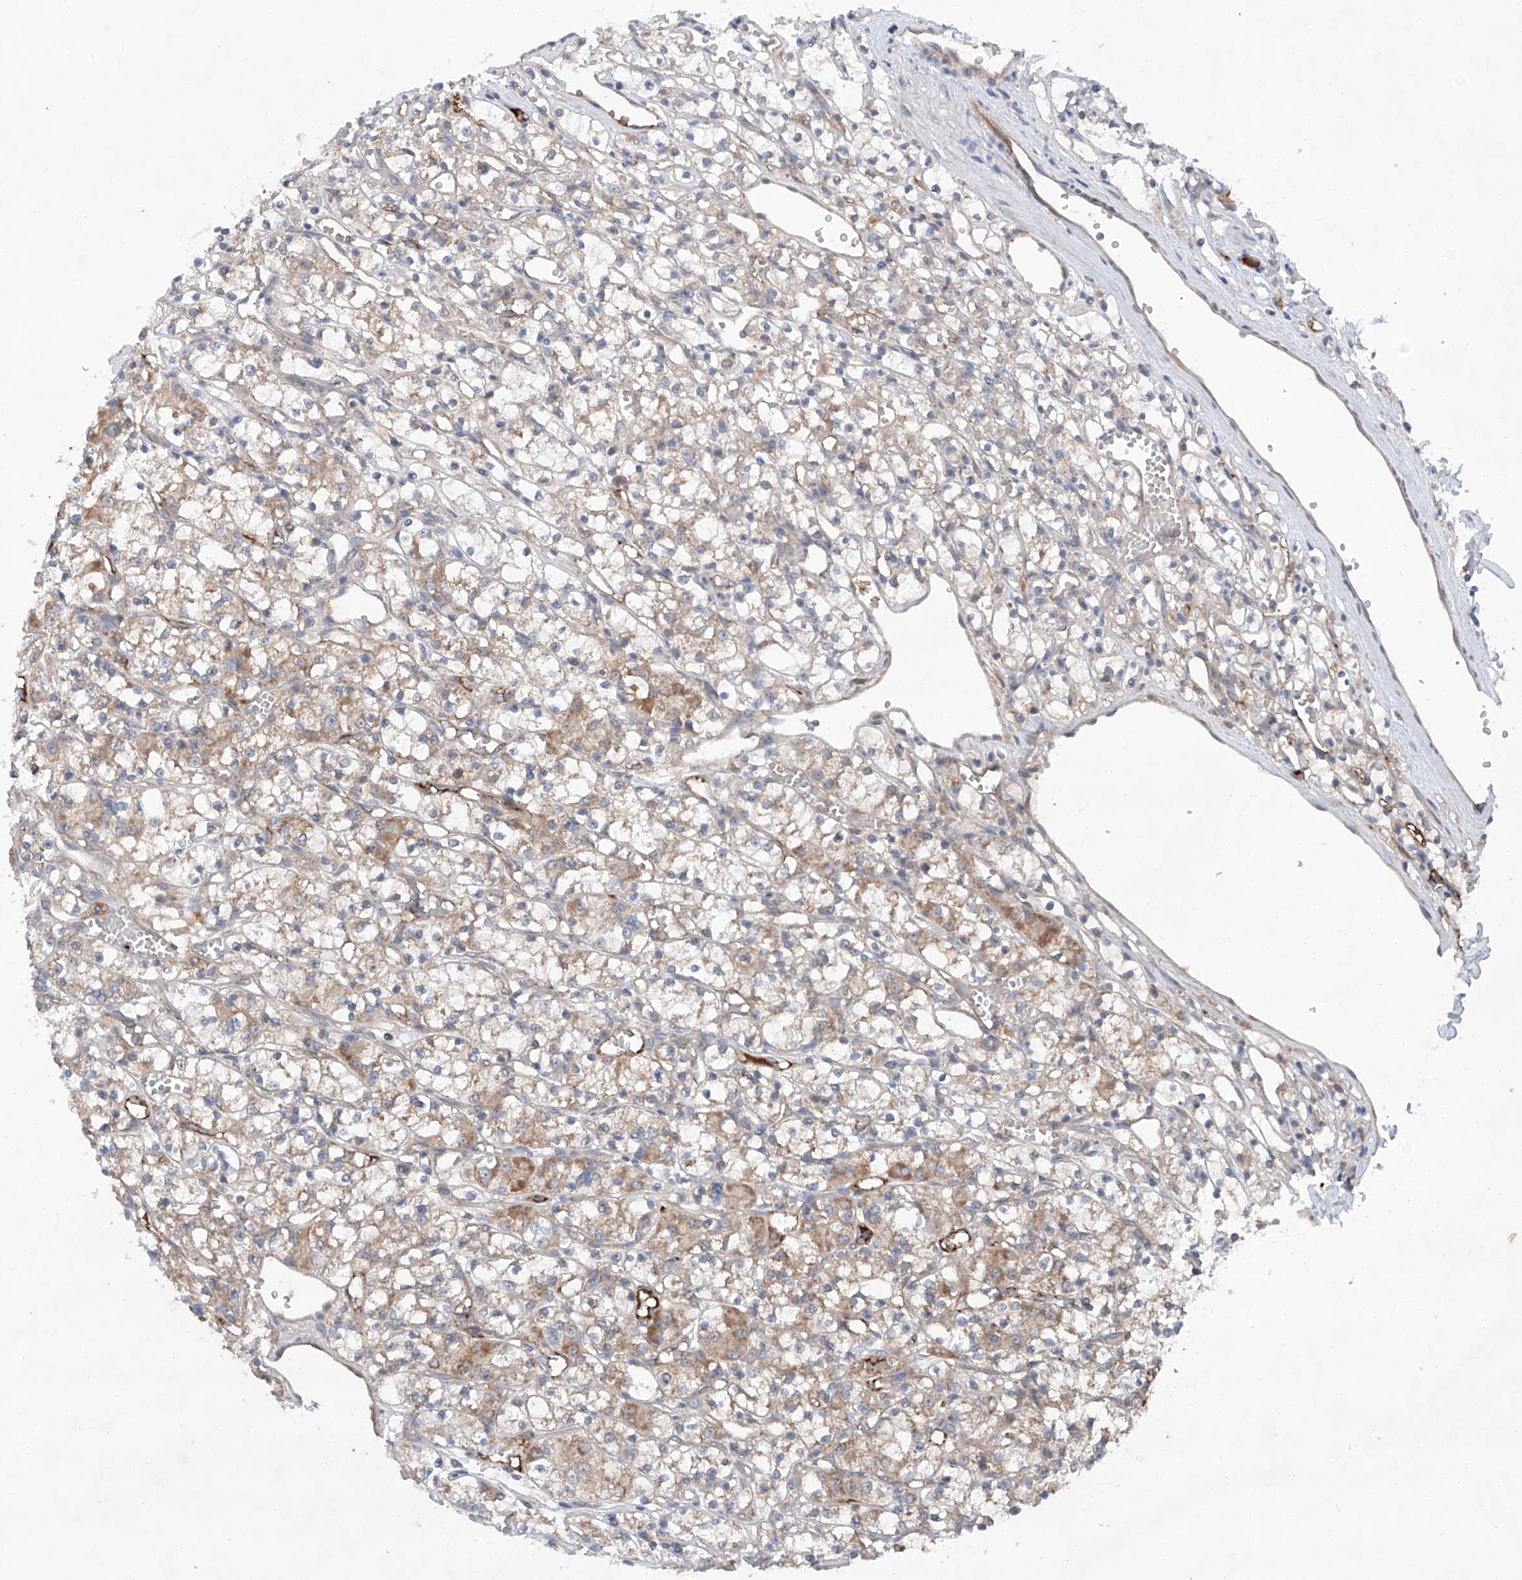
{"staining": {"intensity": "weak", "quantity": "25%-75%", "location": "cytoplasmic/membranous"}, "tissue": "renal cancer", "cell_type": "Tumor cells", "image_type": "cancer", "snomed": [{"axis": "morphology", "description": "Adenocarcinoma, NOS"}, {"axis": "topography", "description": "Kidney"}], "caption": "Tumor cells demonstrate weak cytoplasmic/membranous expression in about 25%-75% of cells in renal adenocarcinoma.", "gene": "SIX4", "patient": {"sex": "female", "age": 59}}